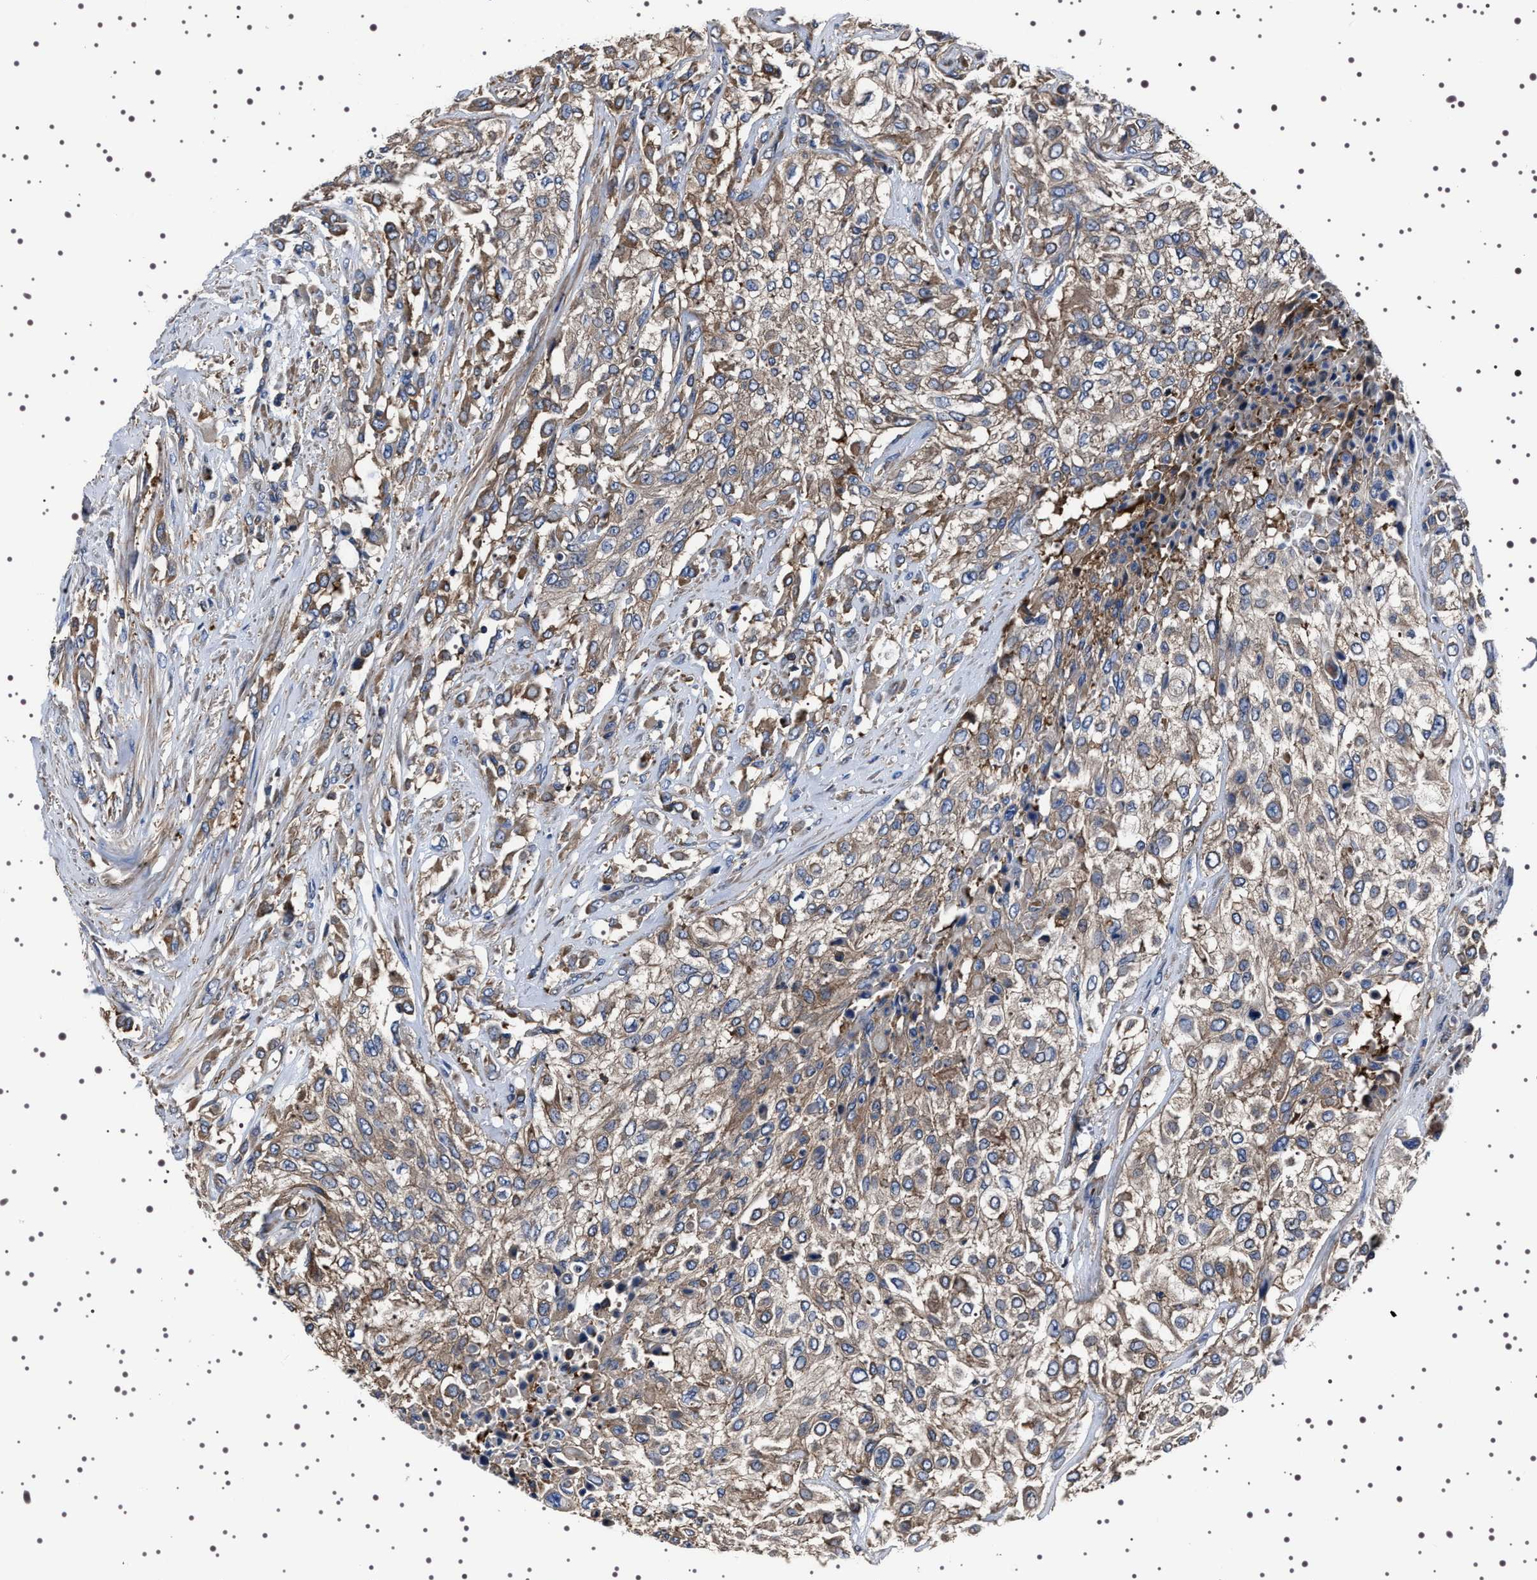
{"staining": {"intensity": "weak", "quantity": ">75%", "location": "cytoplasmic/membranous"}, "tissue": "urothelial cancer", "cell_type": "Tumor cells", "image_type": "cancer", "snomed": [{"axis": "morphology", "description": "Urothelial carcinoma, High grade"}, {"axis": "topography", "description": "Urinary bladder"}], "caption": "A high-resolution micrograph shows immunohistochemistry (IHC) staining of high-grade urothelial carcinoma, which reveals weak cytoplasmic/membranous staining in approximately >75% of tumor cells.", "gene": "WDR1", "patient": {"sex": "male", "age": 57}}